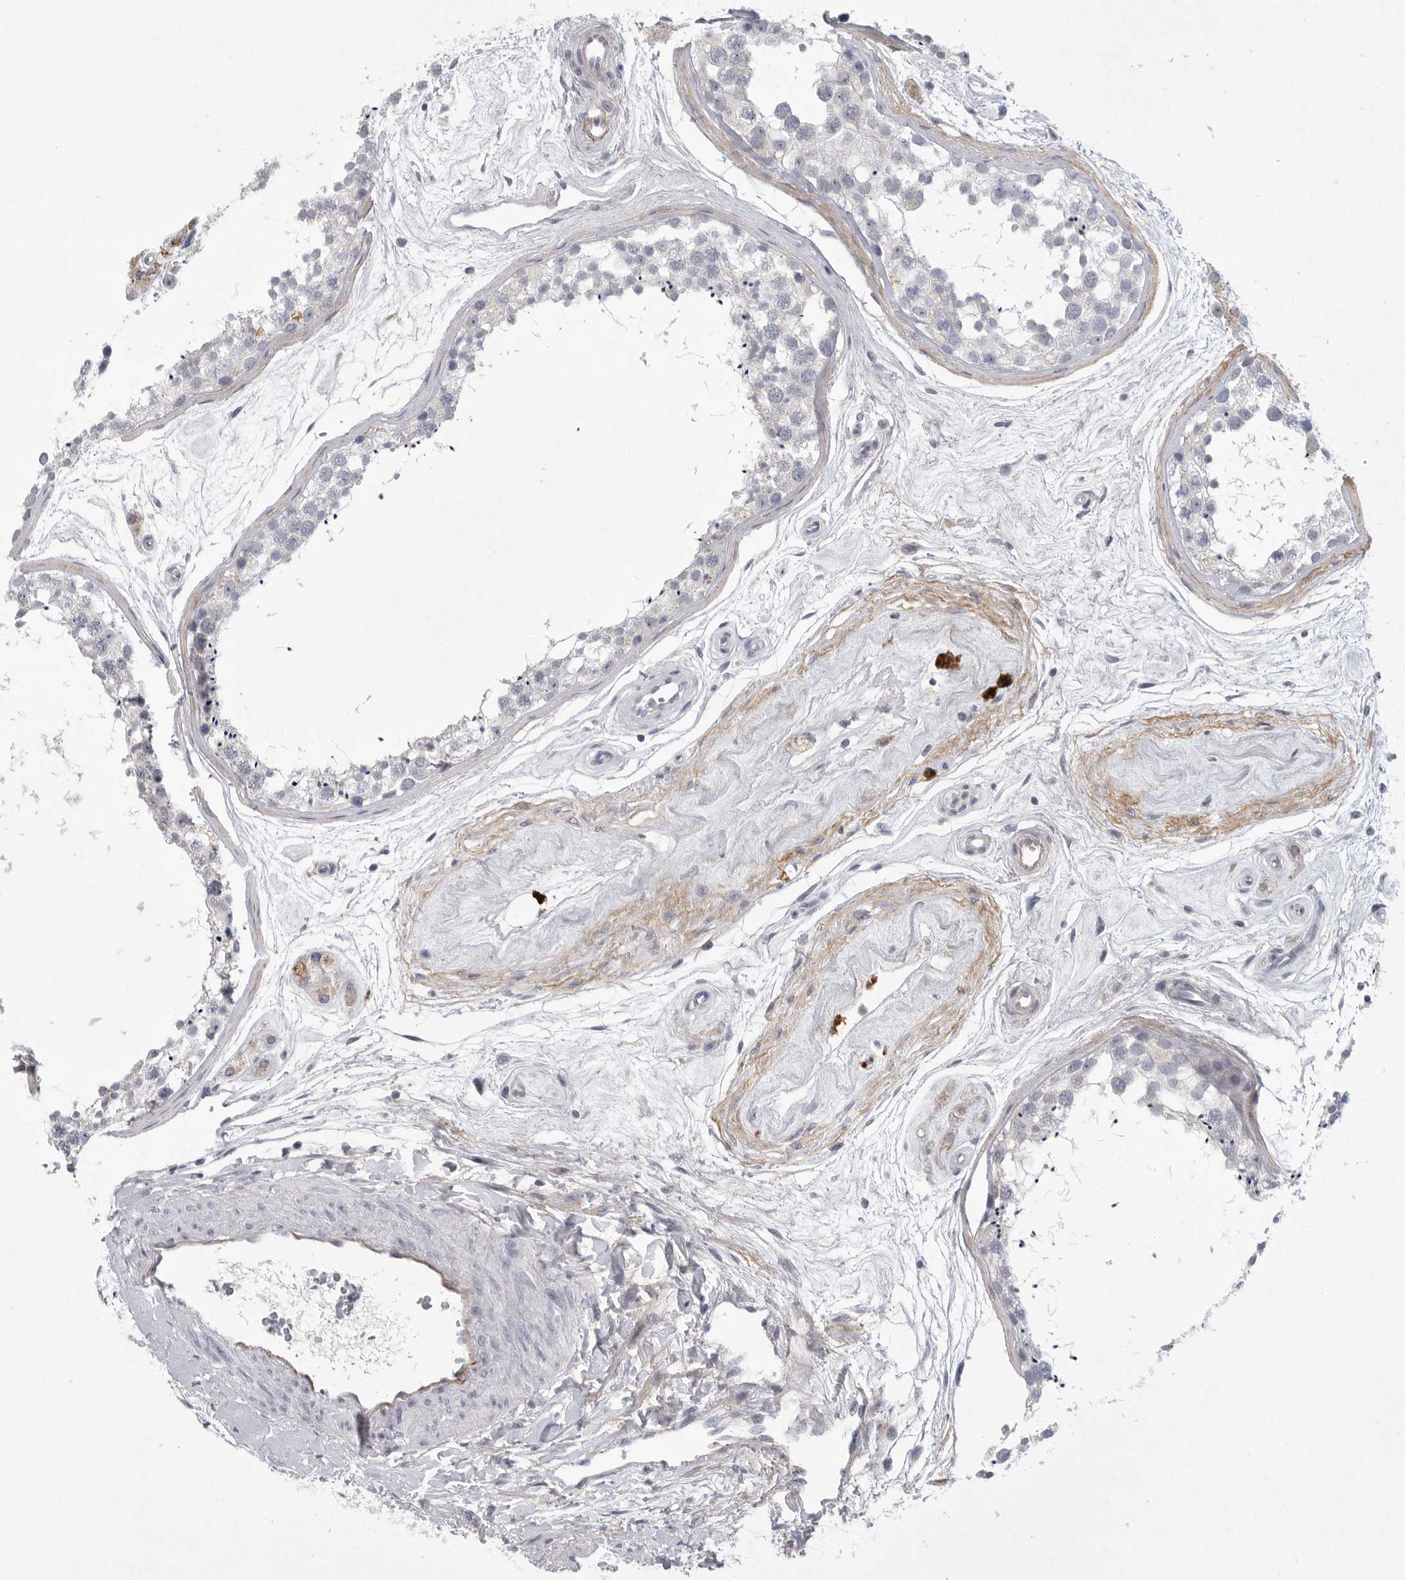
{"staining": {"intensity": "negative", "quantity": "none", "location": "none"}, "tissue": "testis", "cell_type": "Cells in seminiferous ducts", "image_type": "normal", "snomed": [{"axis": "morphology", "description": "Normal tissue, NOS"}, {"axis": "topography", "description": "Testis"}], "caption": "The histopathology image shows no staining of cells in seminiferous ducts in normal testis. (Stains: DAB (3,3'-diaminobenzidine) immunohistochemistry (IHC) with hematoxylin counter stain, Microscopy: brightfield microscopy at high magnification).", "gene": "SIGLEC10", "patient": {"sex": "male", "age": 56}}